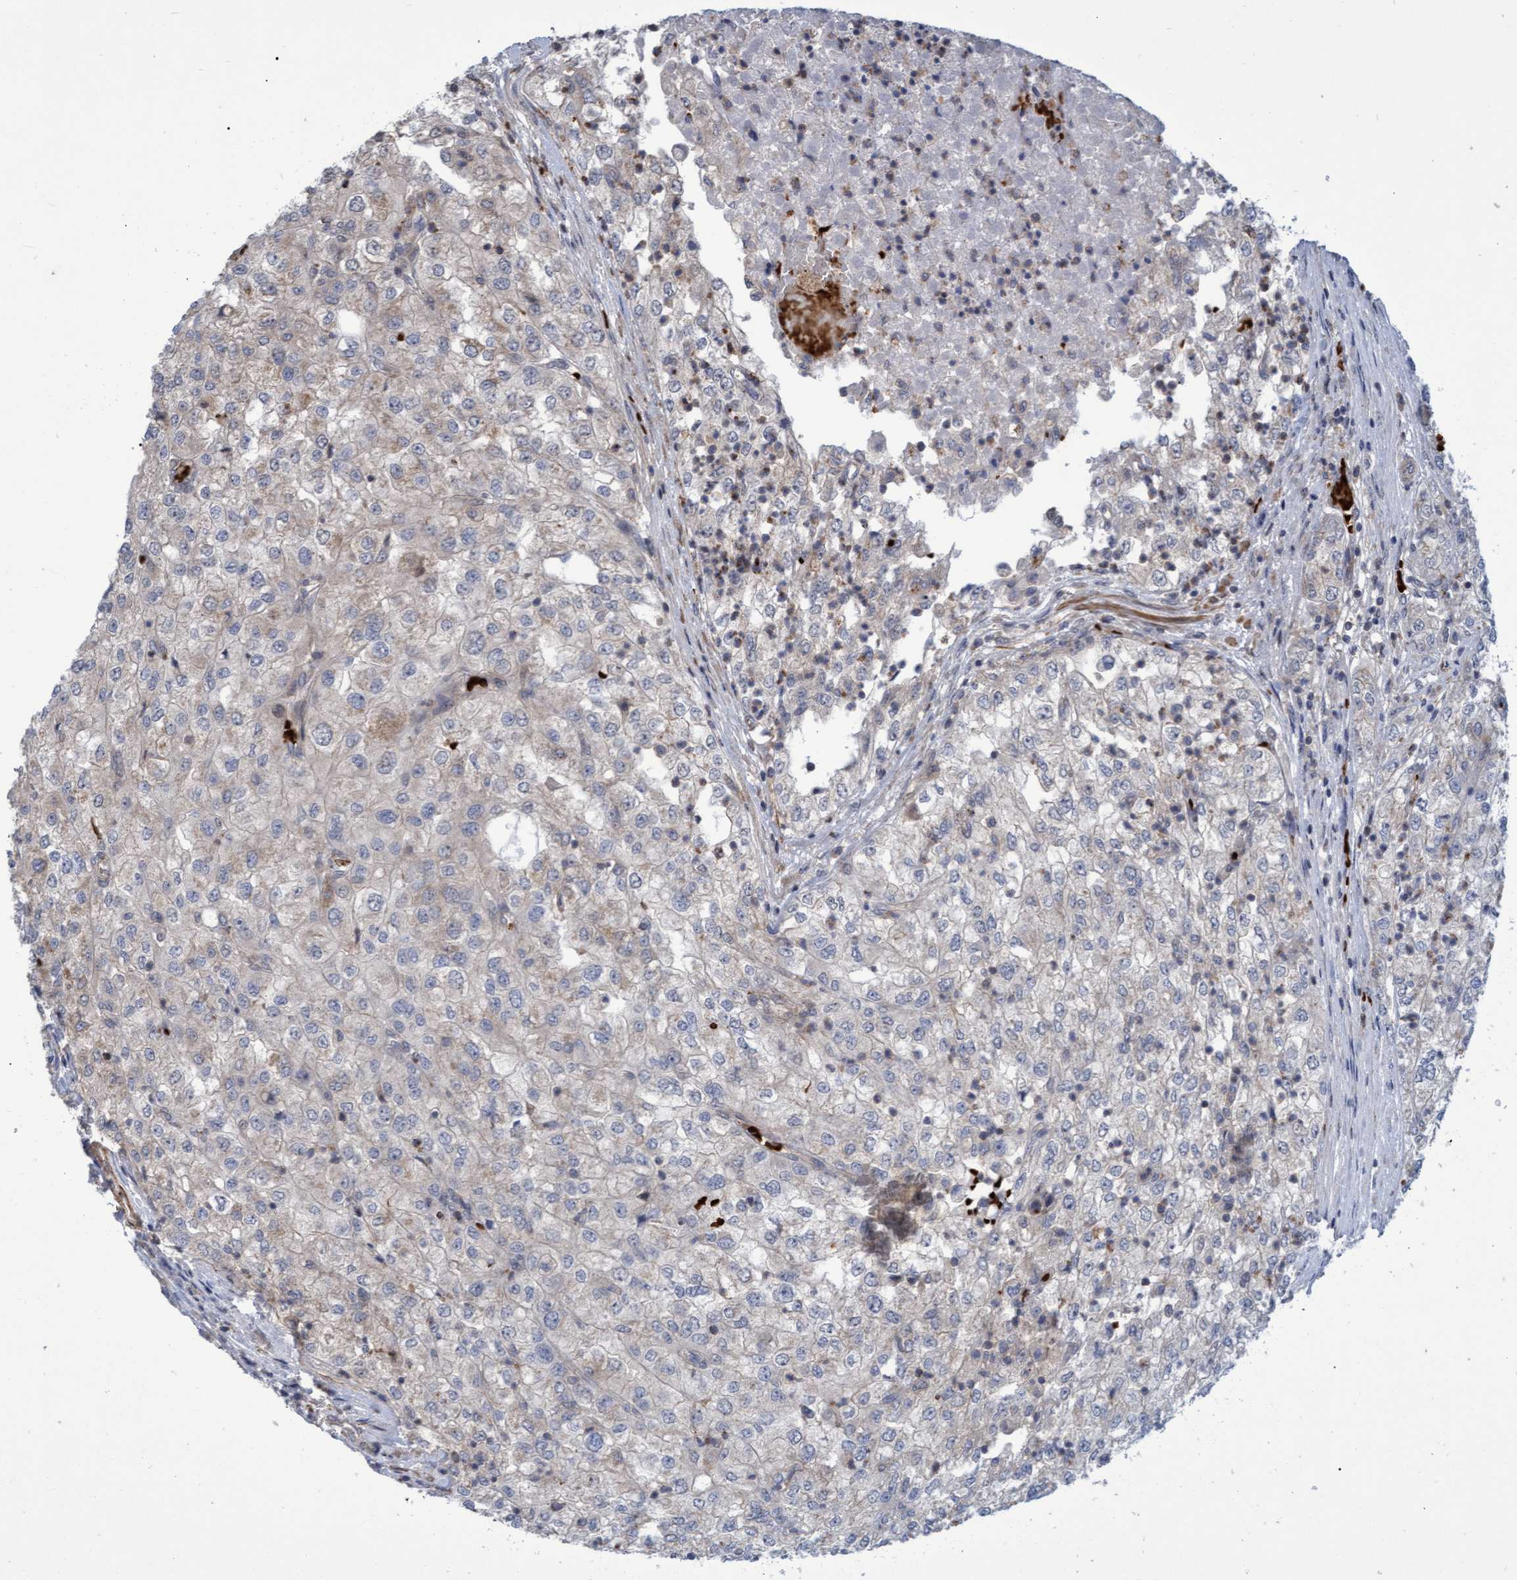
{"staining": {"intensity": "negative", "quantity": "none", "location": "none"}, "tissue": "renal cancer", "cell_type": "Tumor cells", "image_type": "cancer", "snomed": [{"axis": "morphology", "description": "Adenocarcinoma, NOS"}, {"axis": "topography", "description": "Kidney"}], "caption": "Tumor cells are negative for brown protein staining in renal cancer (adenocarcinoma).", "gene": "NAA15", "patient": {"sex": "female", "age": 54}}